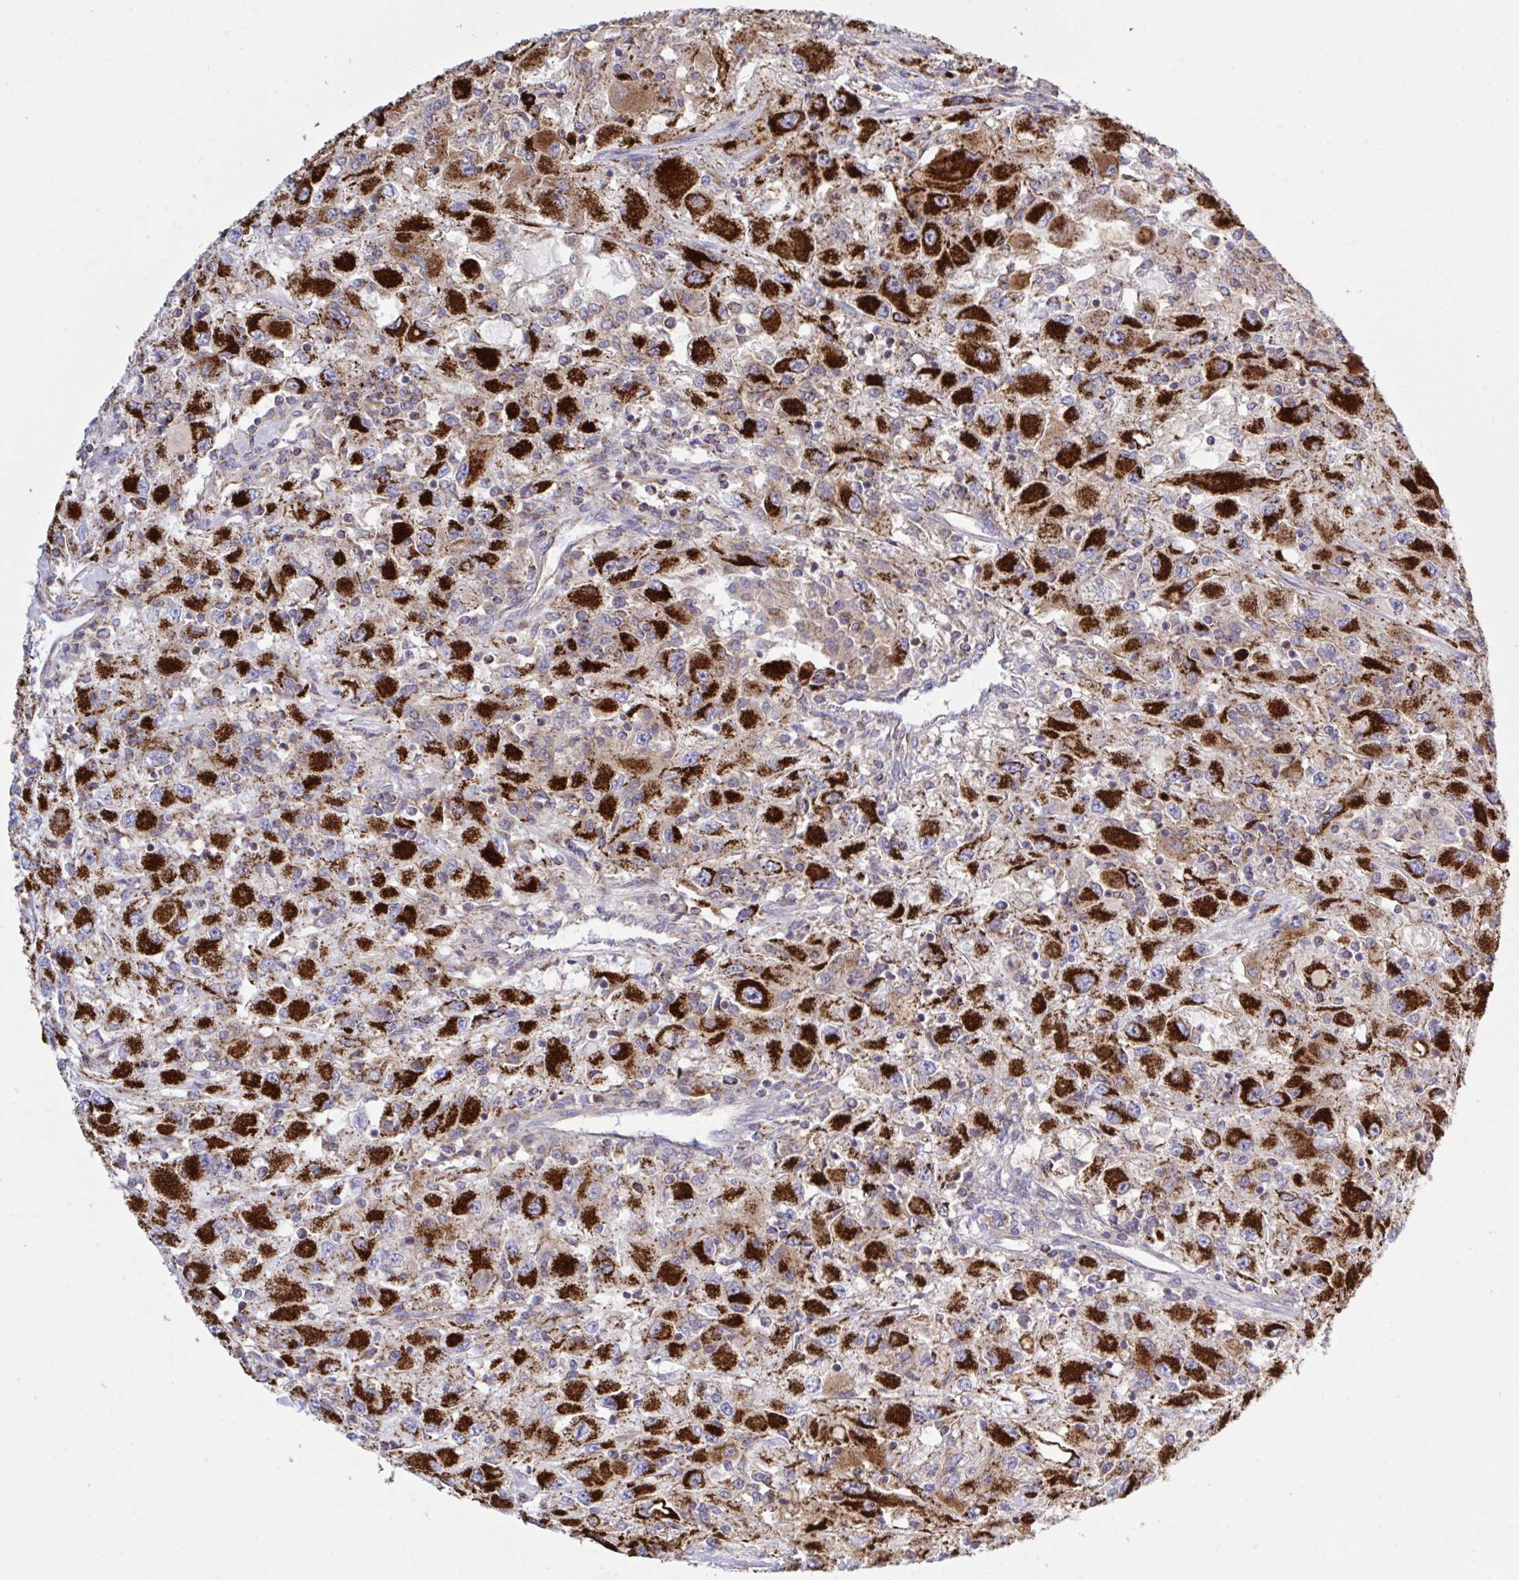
{"staining": {"intensity": "strong", "quantity": ">75%", "location": "cytoplasmic/membranous"}, "tissue": "renal cancer", "cell_type": "Tumor cells", "image_type": "cancer", "snomed": [{"axis": "morphology", "description": "Adenocarcinoma, NOS"}, {"axis": "topography", "description": "Kidney"}], "caption": "Human renal cancer (adenocarcinoma) stained with a protein marker shows strong staining in tumor cells.", "gene": "HSPE1", "patient": {"sex": "female", "age": 67}}